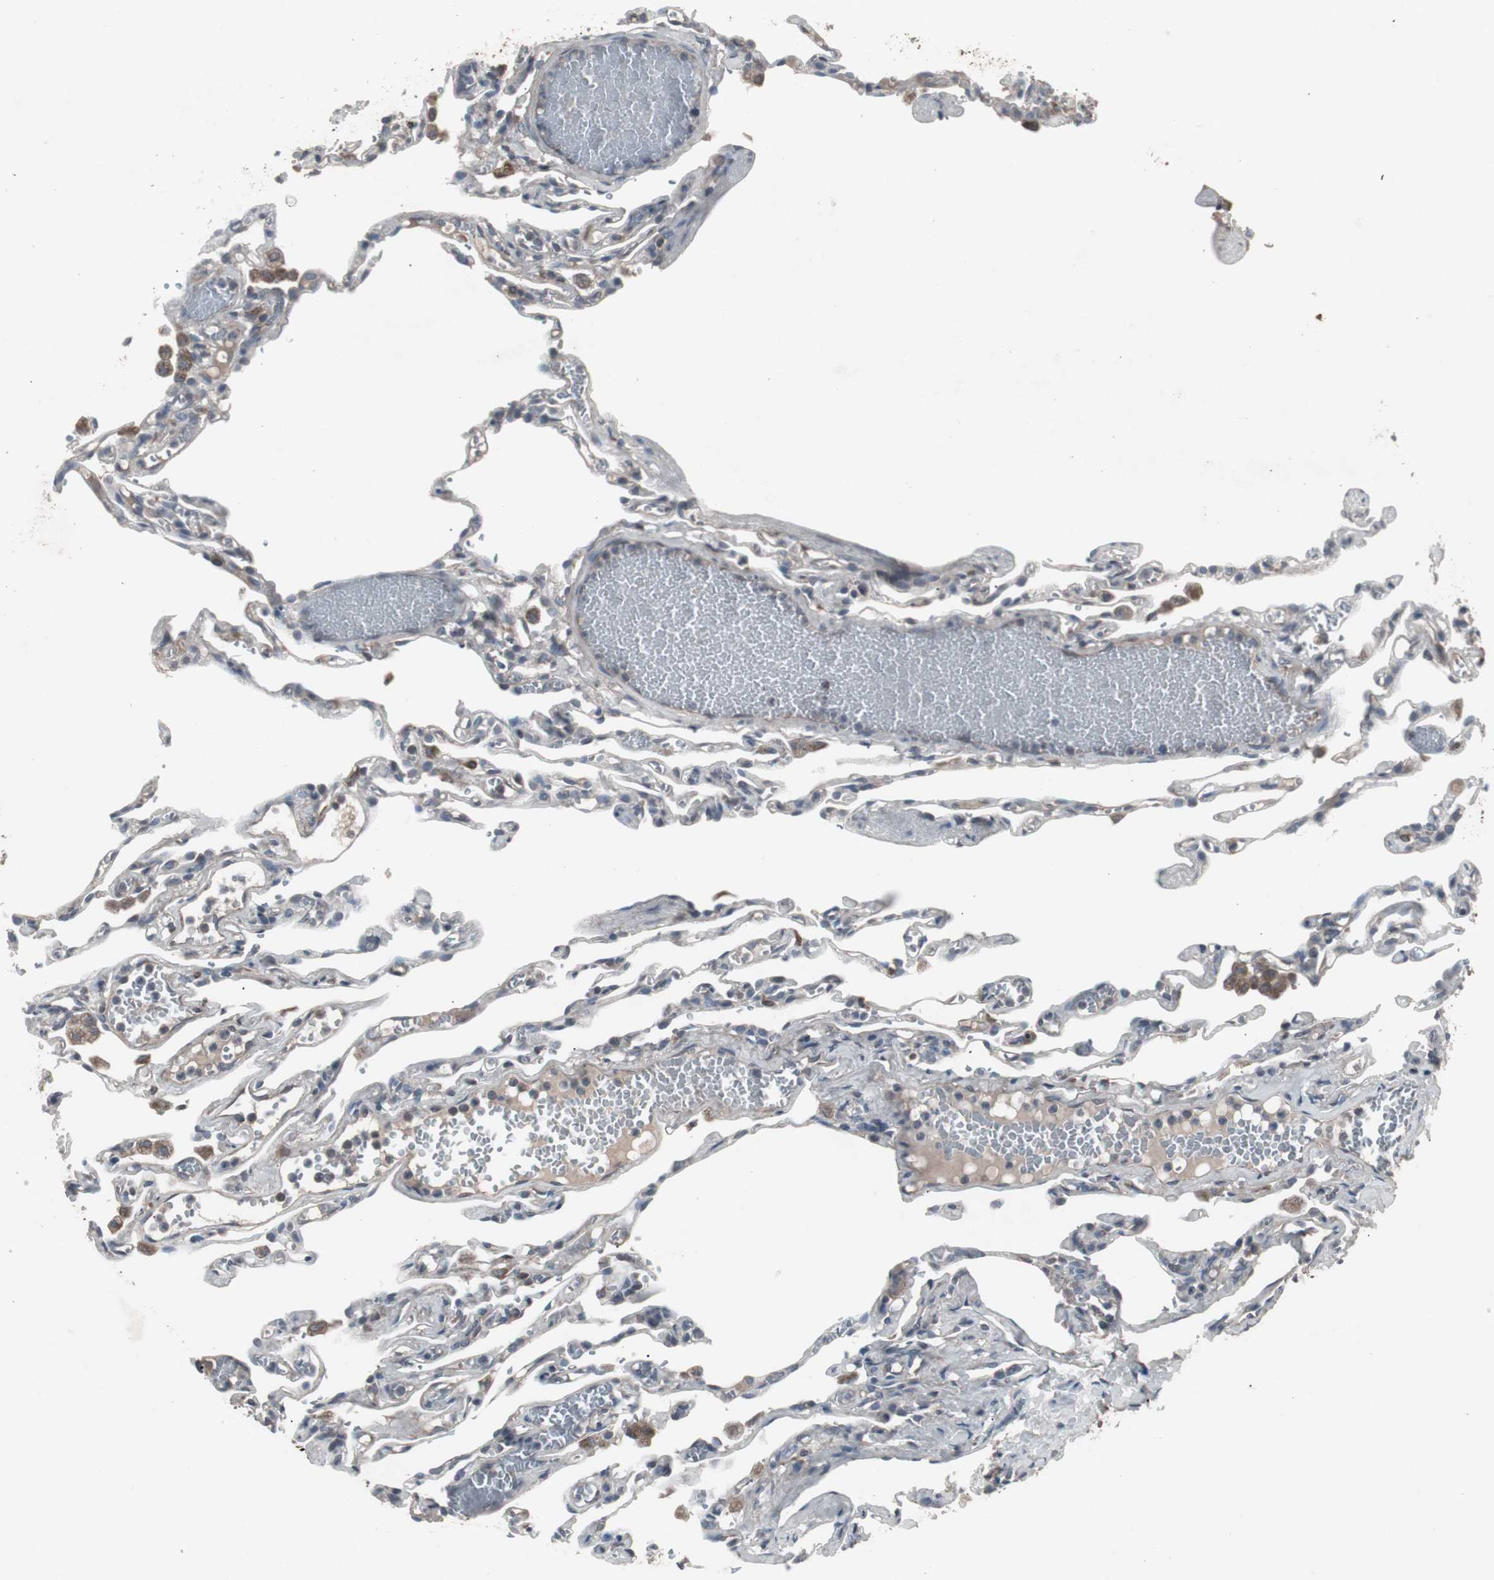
{"staining": {"intensity": "negative", "quantity": "none", "location": "none"}, "tissue": "lung", "cell_type": "Alveolar cells", "image_type": "normal", "snomed": [{"axis": "morphology", "description": "Normal tissue, NOS"}, {"axis": "topography", "description": "Lung"}], "caption": "Human lung stained for a protein using immunohistochemistry exhibits no expression in alveolar cells.", "gene": "SSTR2", "patient": {"sex": "male", "age": 21}}